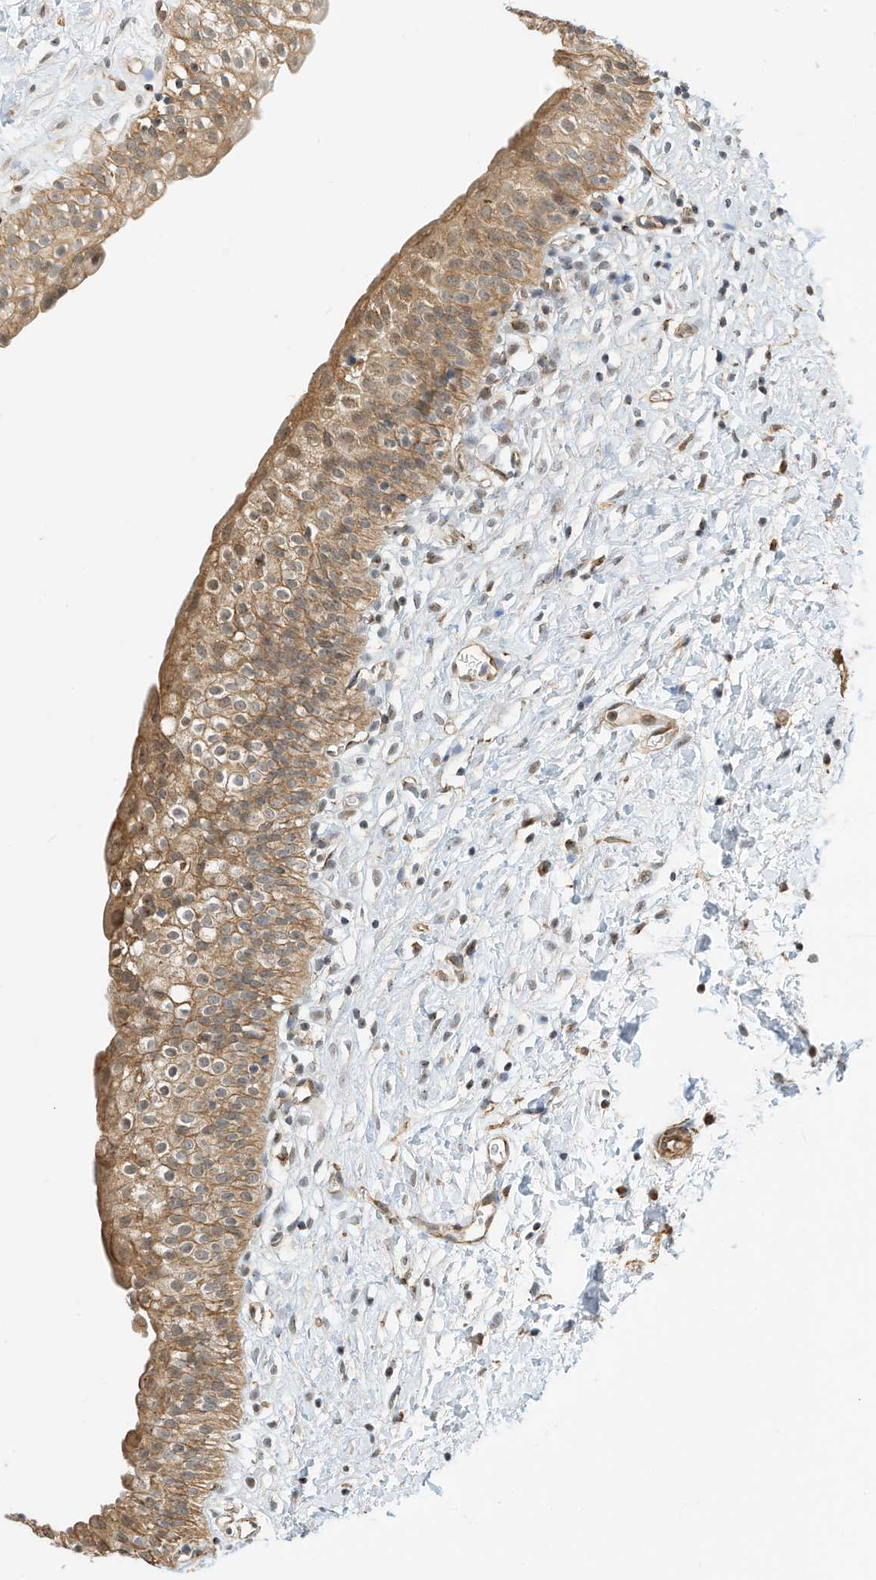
{"staining": {"intensity": "moderate", "quantity": ">75%", "location": "cytoplasmic/membranous"}, "tissue": "urinary bladder", "cell_type": "Urothelial cells", "image_type": "normal", "snomed": [{"axis": "morphology", "description": "Normal tissue, NOS"}, {"axis": "topography", "description": "Urinary bladder"}], "caption": "The immunohistochemical stain labels moderate cytoplasmic/membranous staining in urothelial cells of normal urinary bladder.", "gene": "OFD1", "patient": {"sex": "male", "age": 51}}